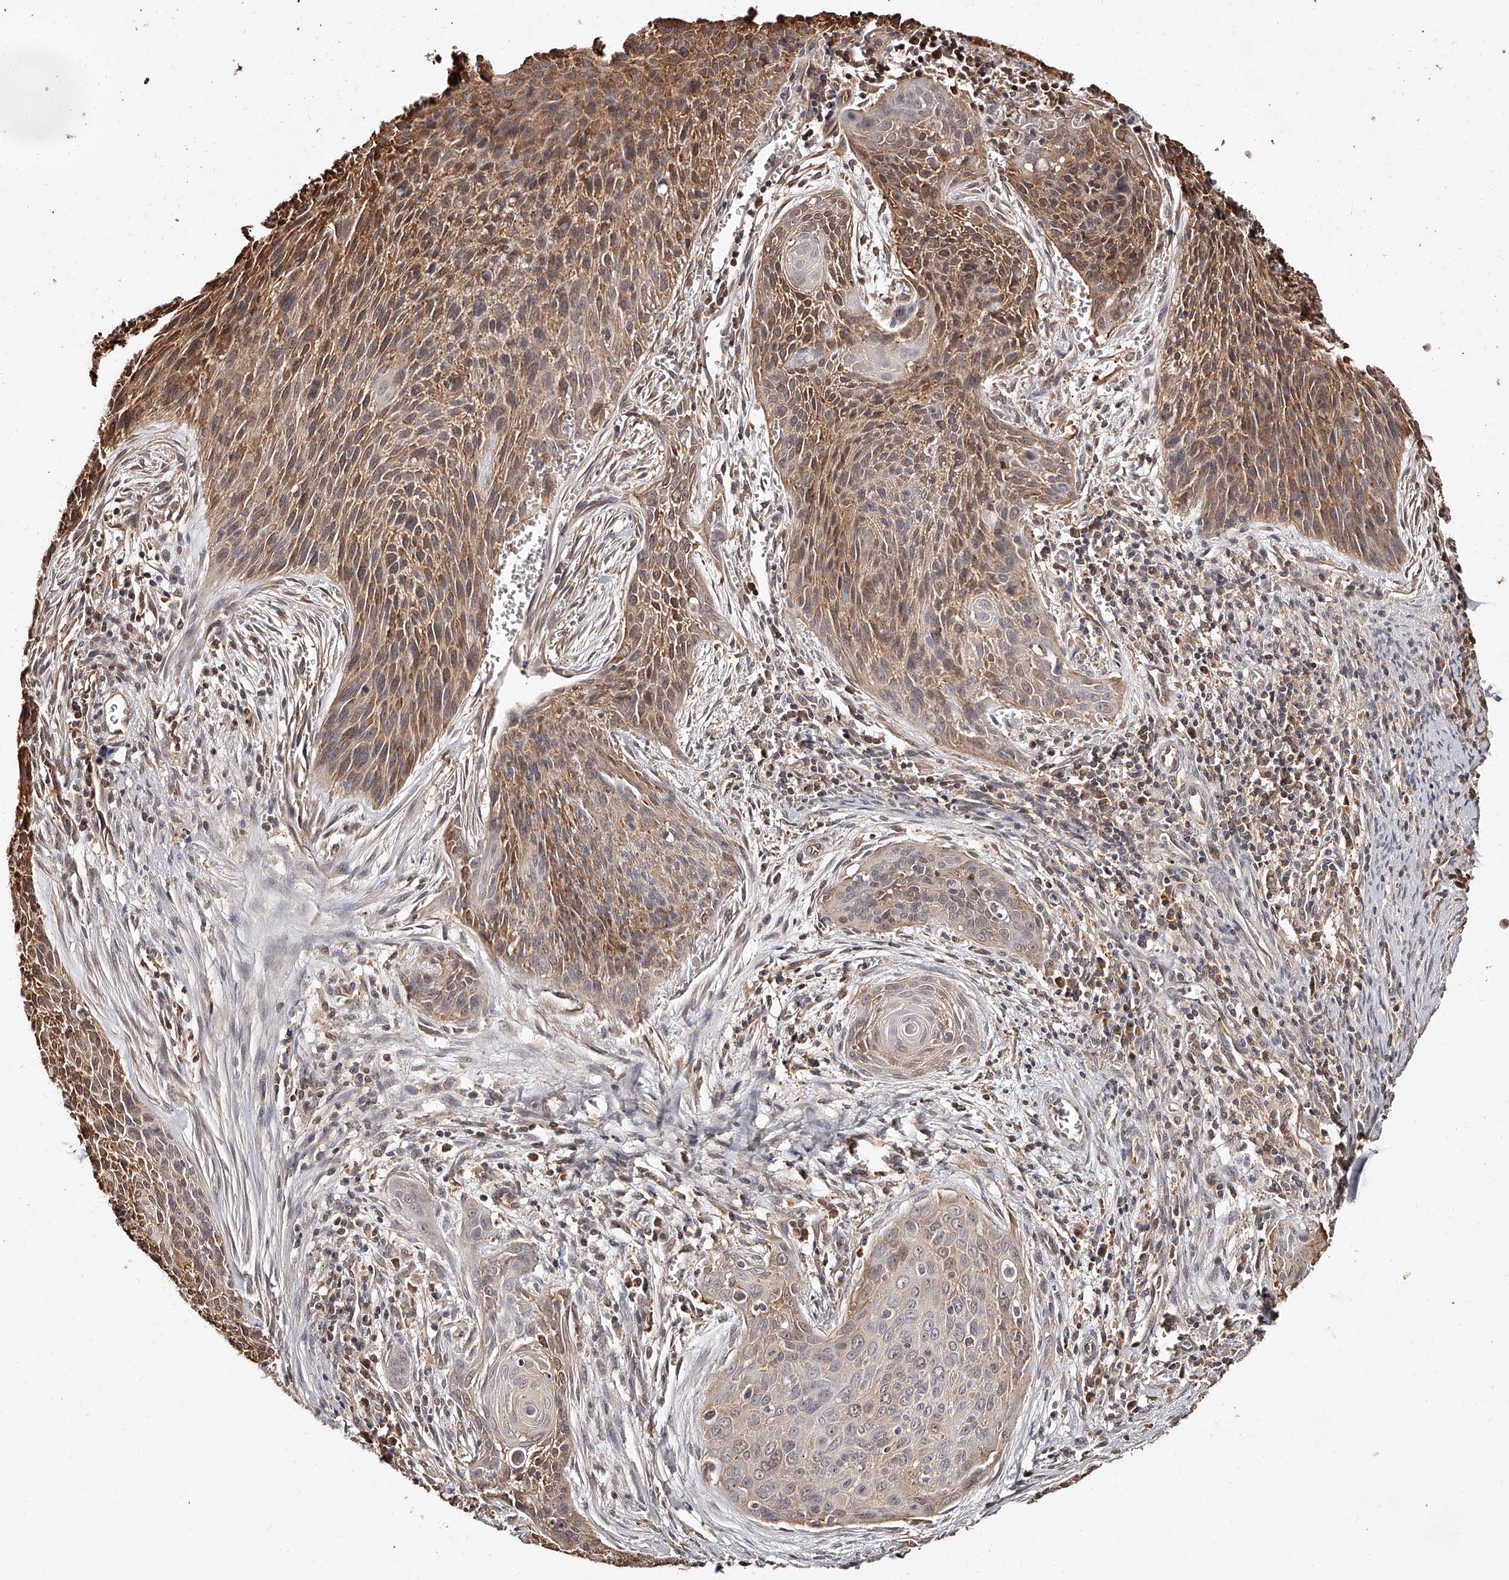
{"staining": {"intensity": "moderate", "quantity": "25%-75%", "location": "cytoplasmic/membranous"}, "tissue": "cervical cancer", "cell_type": "Tumor cells", "image_type": "cancer", "snomed": [{"axis": "morphology", "description": "Squamous cell carcinoma, NOS"}, {"axis": "topography", "description": "Cervix"}], "caption": "High-magnification brightfield microscopy of cervical cancer (squamous cell carcinoma) stained with DAB (3,3'-diaminobenzidine) (brown) and counterstained with hematoxylin (blue). tumor cells exhibit moderate cytoplasmic/membranous expression is identified in approximately25%-75% of cells. Ihc stains the protein of interest in brown and the nuclei are stained blue.", "gene": "ZNF582", "patient": {"sex": "female", "age": 55}}